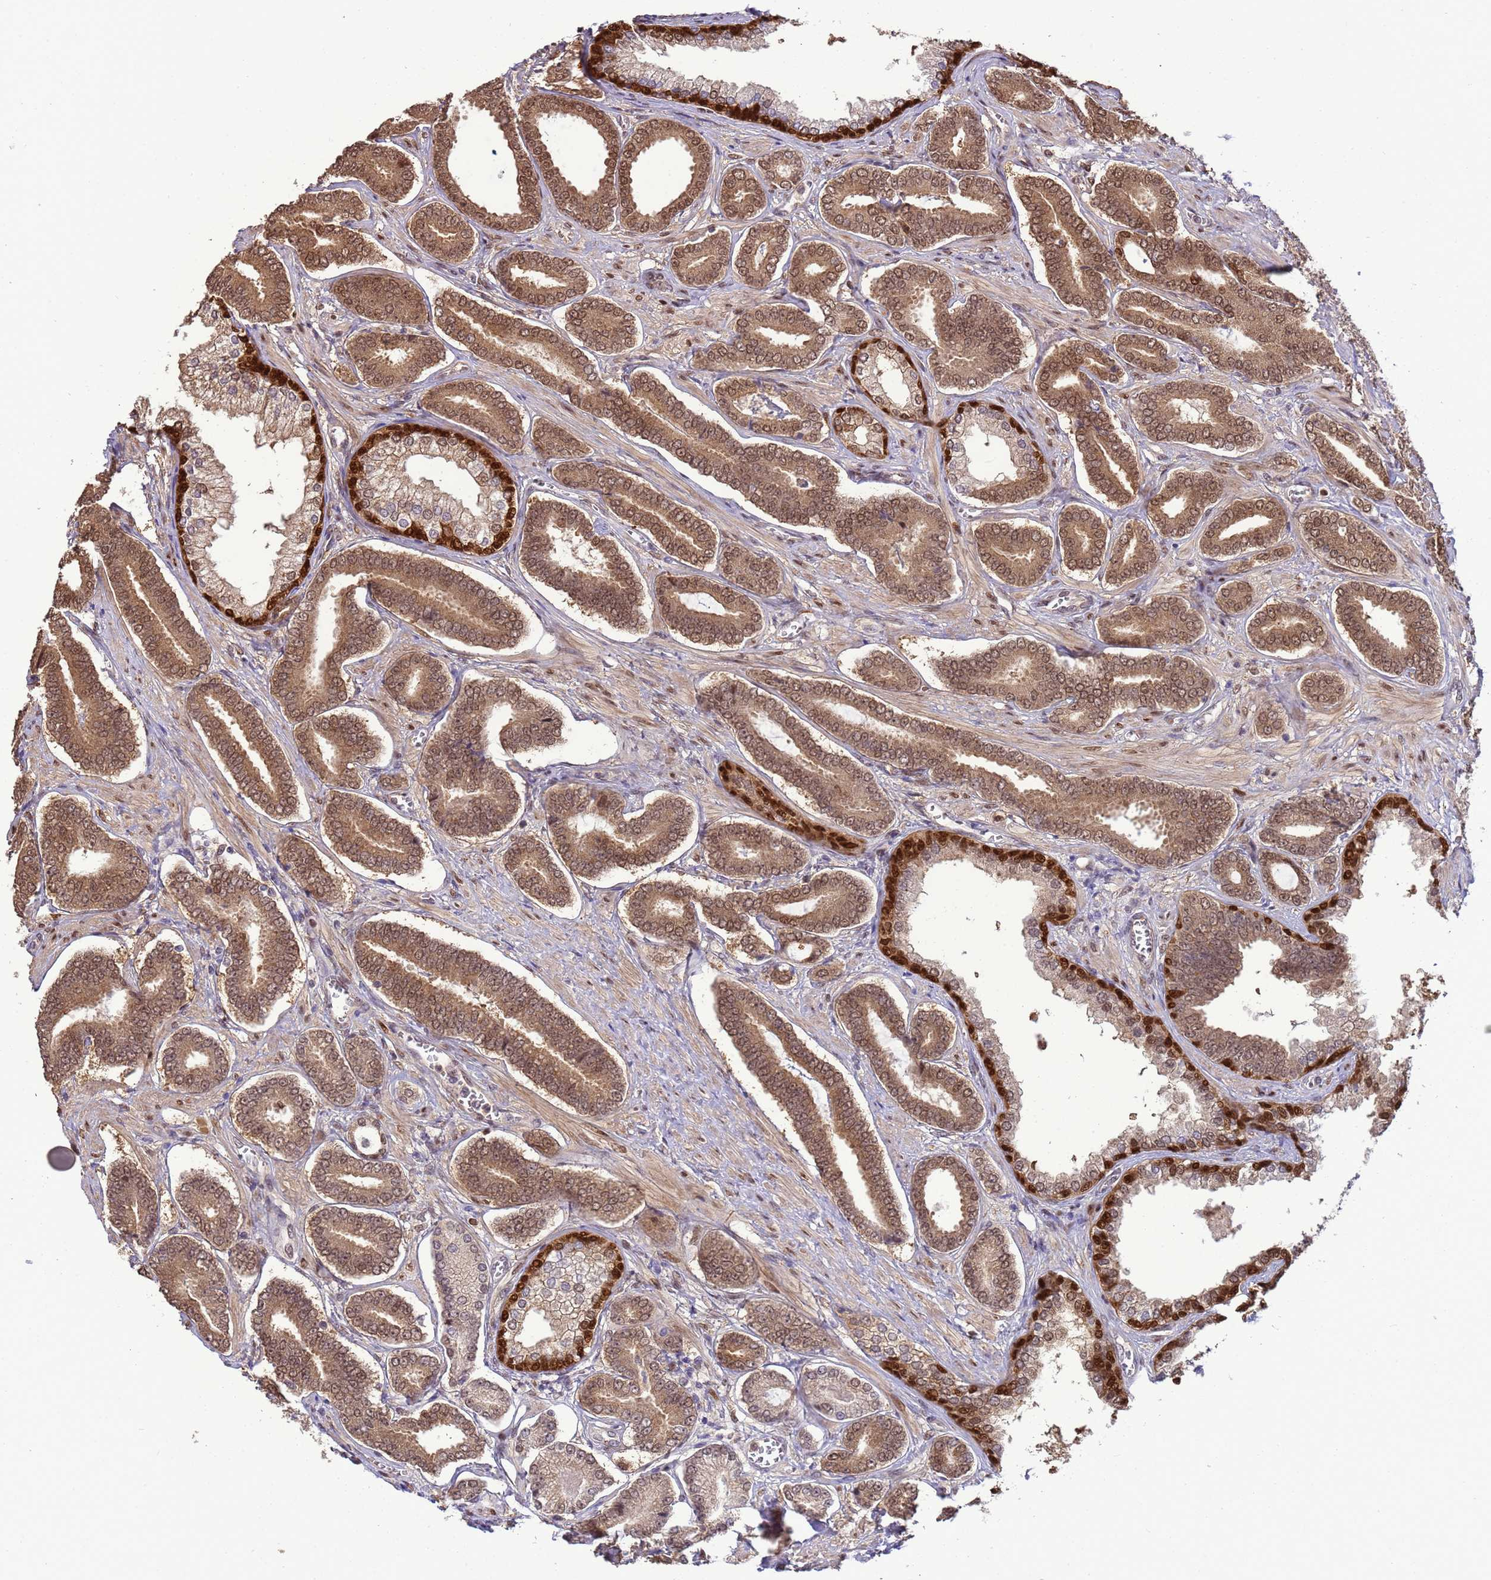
{"staining": {"intensity": "moderate", "quantity": ">75%", "location": "cytoplasmic/membranous,nuclear"}, "tissue": "prostate cancer", "cell_type": "Tumor cells", "image_type": "cancer", "snomed": [{"axis": "morphology", "description": "Adenocarcinoma, NOS"}, {"axis": "topography", "description": "Prostate and seminal vesicle, NOS"}], "caption": "Brown immunohistochemical staining in adenocarcinoma (prostate) exhibits moderate cytoplasmic/membranous and nuclear positivity in approximately >75% of tumor cells.", "gene": "ZBTB5", "patient": {"sex": "male", "age": 76}}